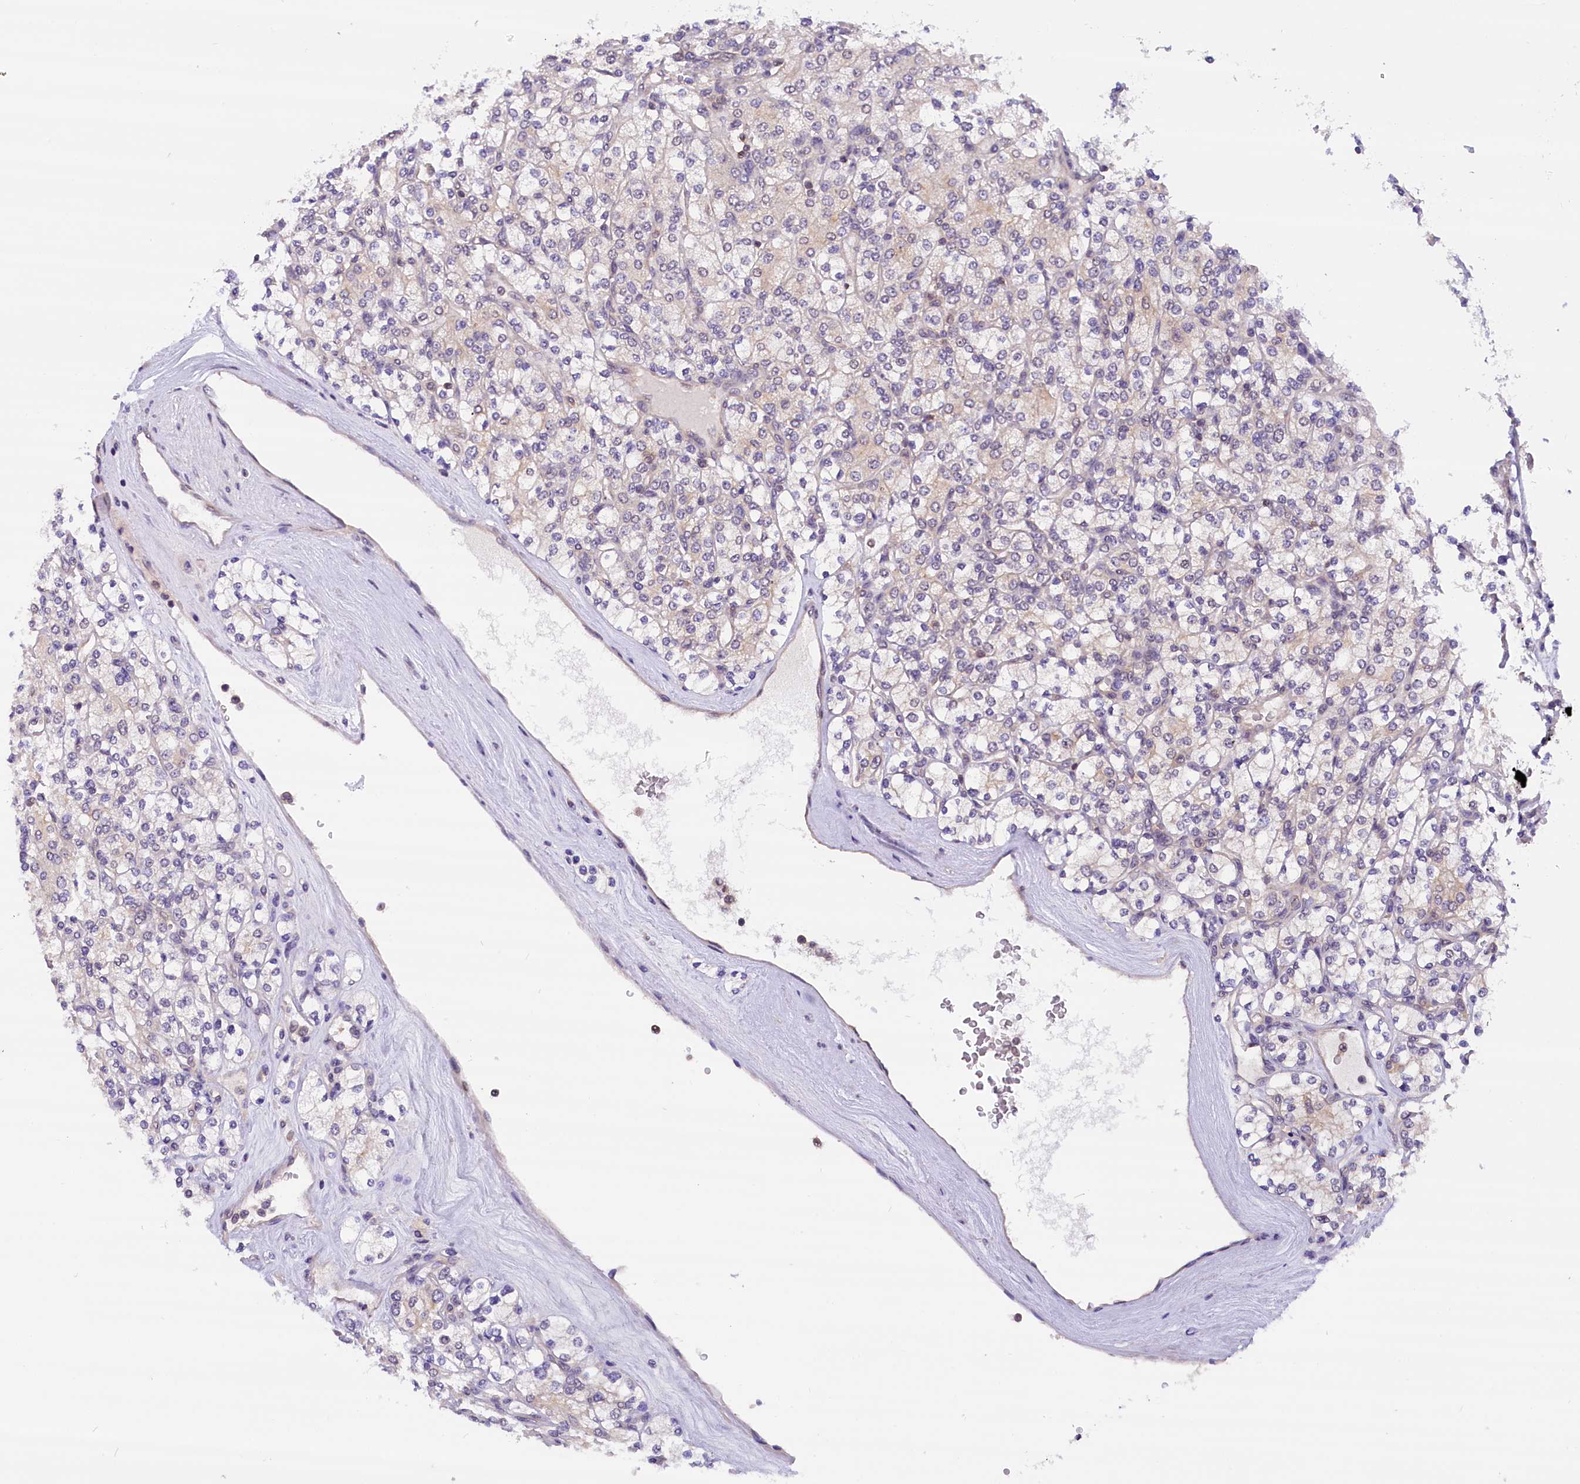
{"staining": {"intensity": "negative", "quantity": "none", "location": "none"}, "tissue": "renal cancer", "cell_type": "Tumor cells", "image_type": "cancer", "snomed": [{"axis": "morphology", "description": "Adenocarcinoma, NOS"}, {"axis": "topography", "description": "Kidney"}], "caption": "Tumor cells show no significant positivity in renal cancer.", "gene": "TBCB", "patient": {"sex": "male", "age": 77}}